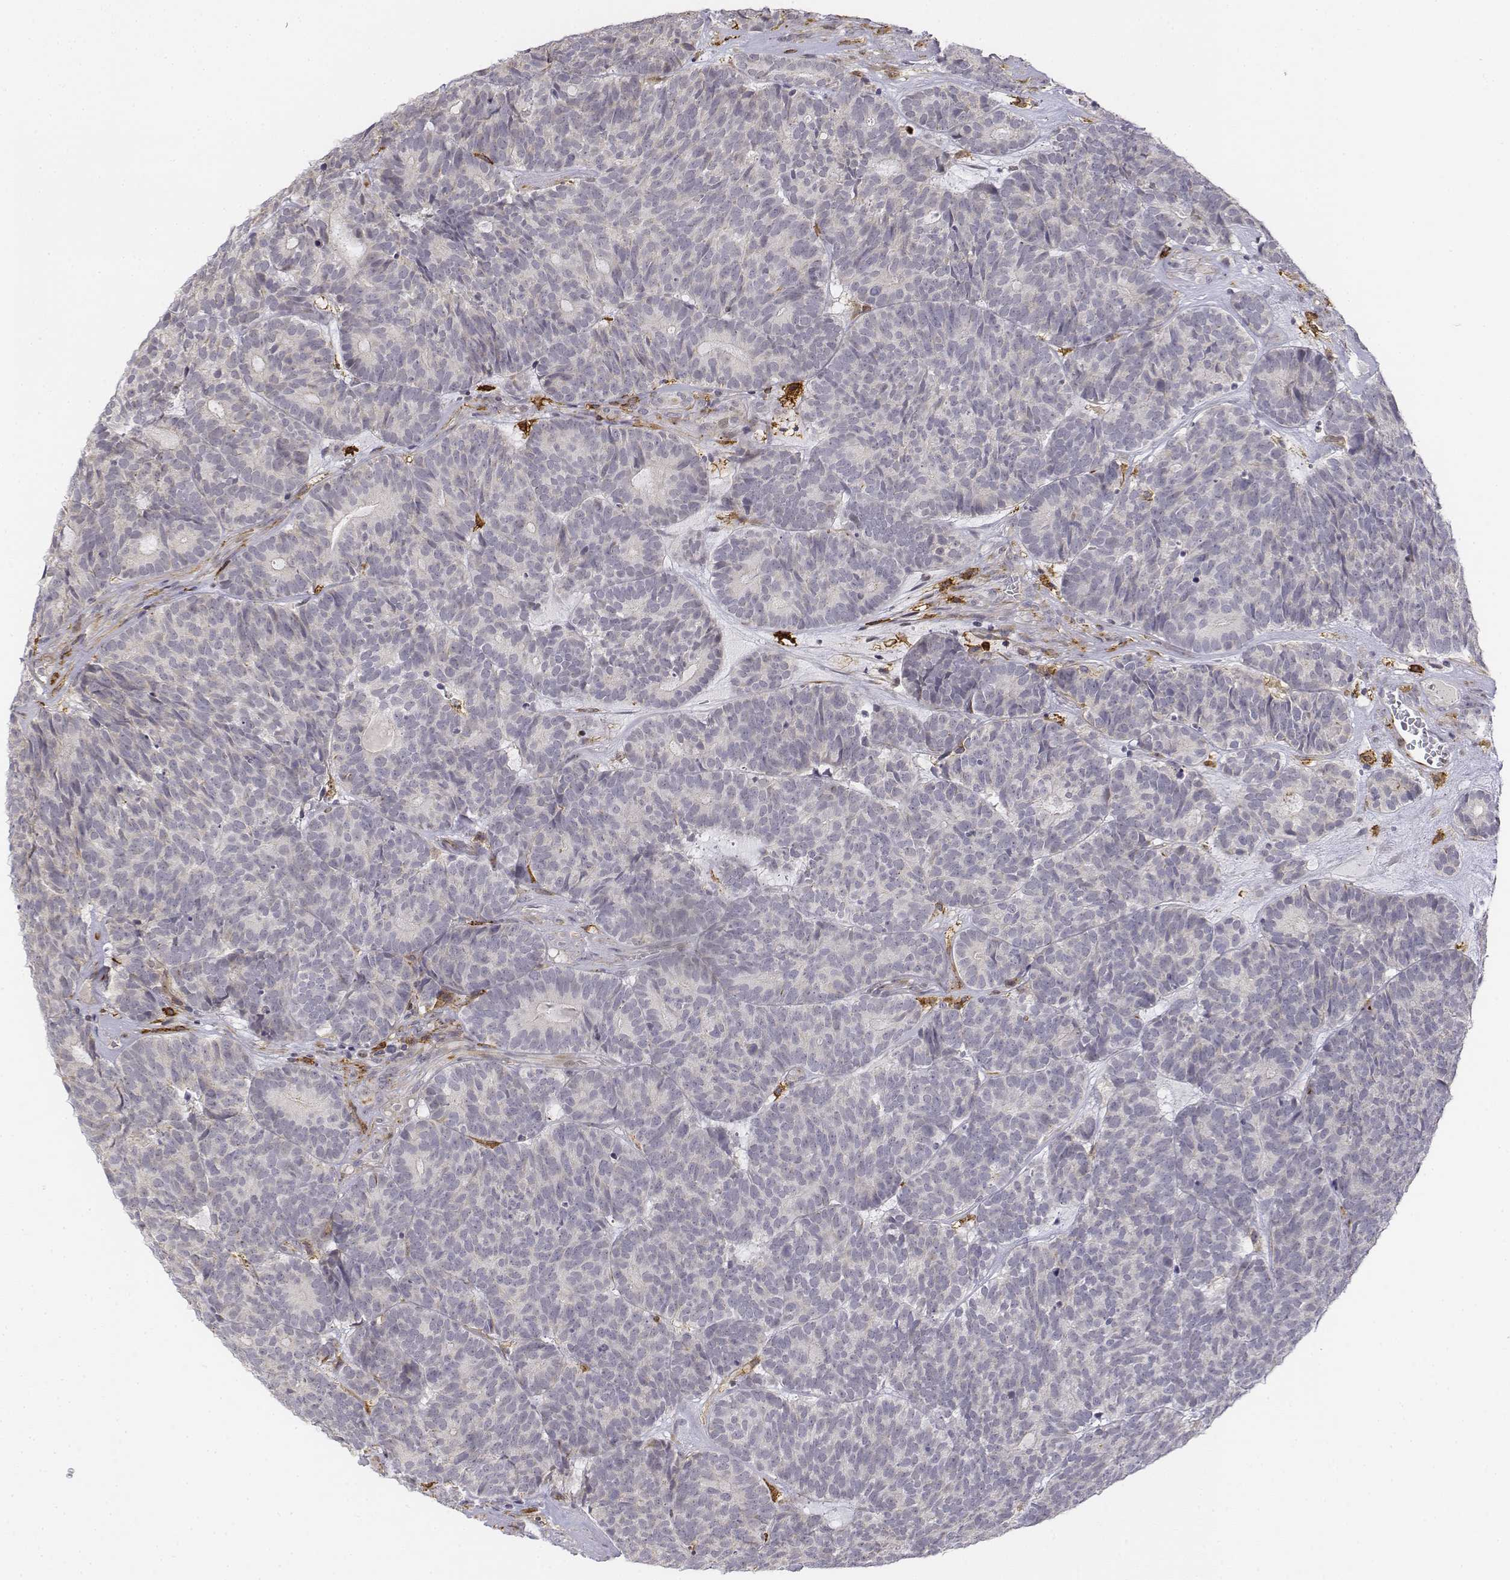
{"staining": {"intensity": "negative", "quantity": "none", "location": "none"}, "tissue": "head and neck cancer", "cell_type": "Tumor cells", "image_type": "cancer", "snomed": [{"axis": "morphology", "description": "Adenocarcinoma, NOS"}, {"axis": "topography", "description": "Head-Neck"}], "caption": "Tumor cells are negative for brown protein staining in head and neck cancer.", "gene": "CD14", "patient": {"sex": "female", "age": 81}}